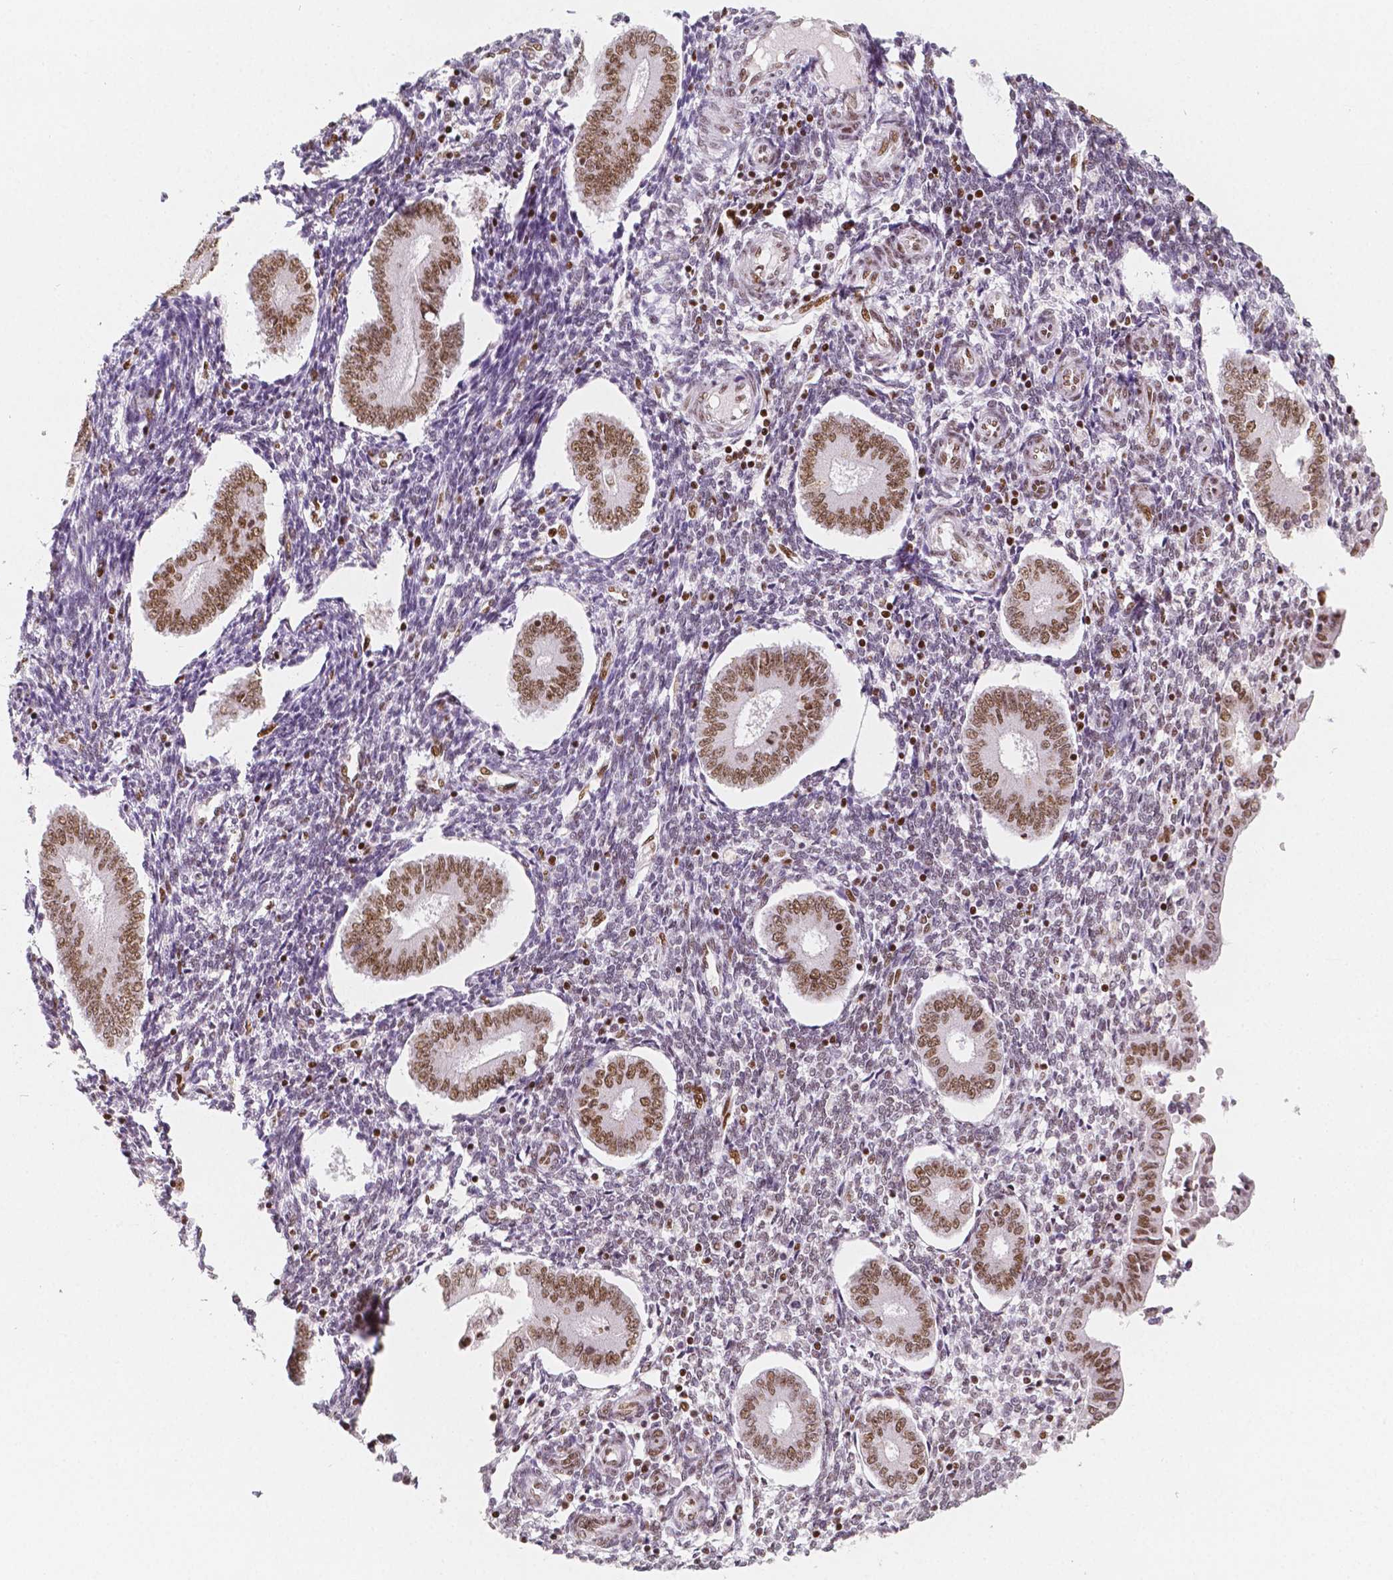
{"staining": {"intensity": "moderate", "quantity": "25%-75%", "location": "nuclear"}, "tissue": "endometrium", "cell_type": "Cells in endometrial stroma", "image_type": "normal", "snomed": [{"axis": "morphology", "description": "Normal tissue, NOS"}, {"axis": "topography", "description": "Endometrium"}], "caption": "IHC histopathology image of benign endometrium: human endometrium stained using immunohistochemistry displays medium levels of moderate protein expression localized specifically in the nuclear of cells in endometrial stroma, appearing as a nuclear brown color.", "gene": "HDAC1", "patient": {"sex": "female", "age": 40}}